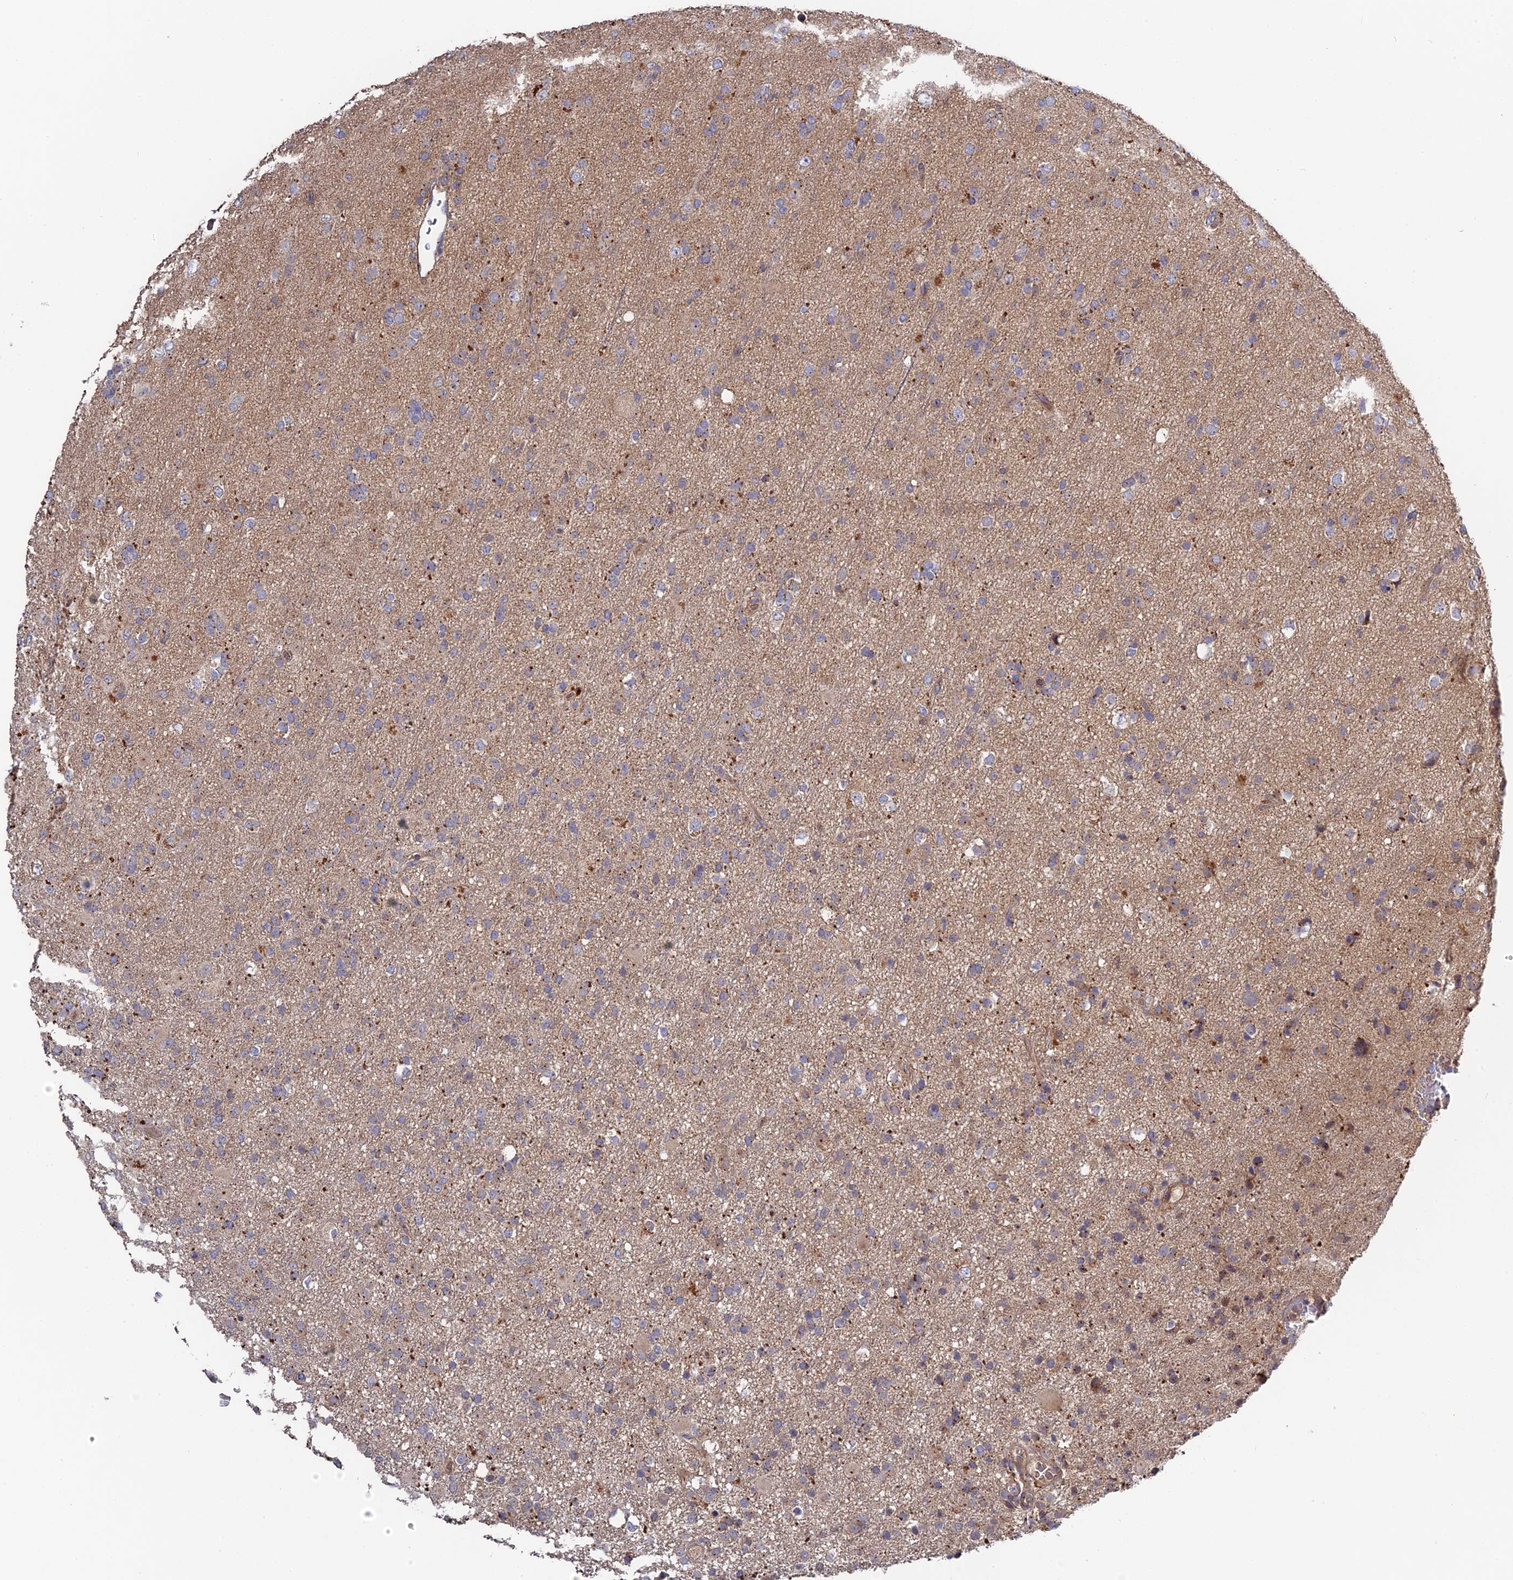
{"staining": {"intensity": "strong", "quantity": "<25%", "location": "cytoplasmic/membranous"}, "tissue": "glioma", "cell_type": "Tumor cells", "image_type": "cancer", "snomed": [{"axis": "morphology", "description": "Glioma, malignant, Low grade"}, {"axis": "topography", "description": "Brain"}], "caption": "This histopathology image exhibits glioma stained with immunohistochemistry (IHC) to label a protein in brown. The cytoplasmic/membranous of tumor cells show strong positivity for the protein. Nuclei are counter-stained blue.", "gene": "RPIA", "patient": {"sex": "male", "age": 65}}